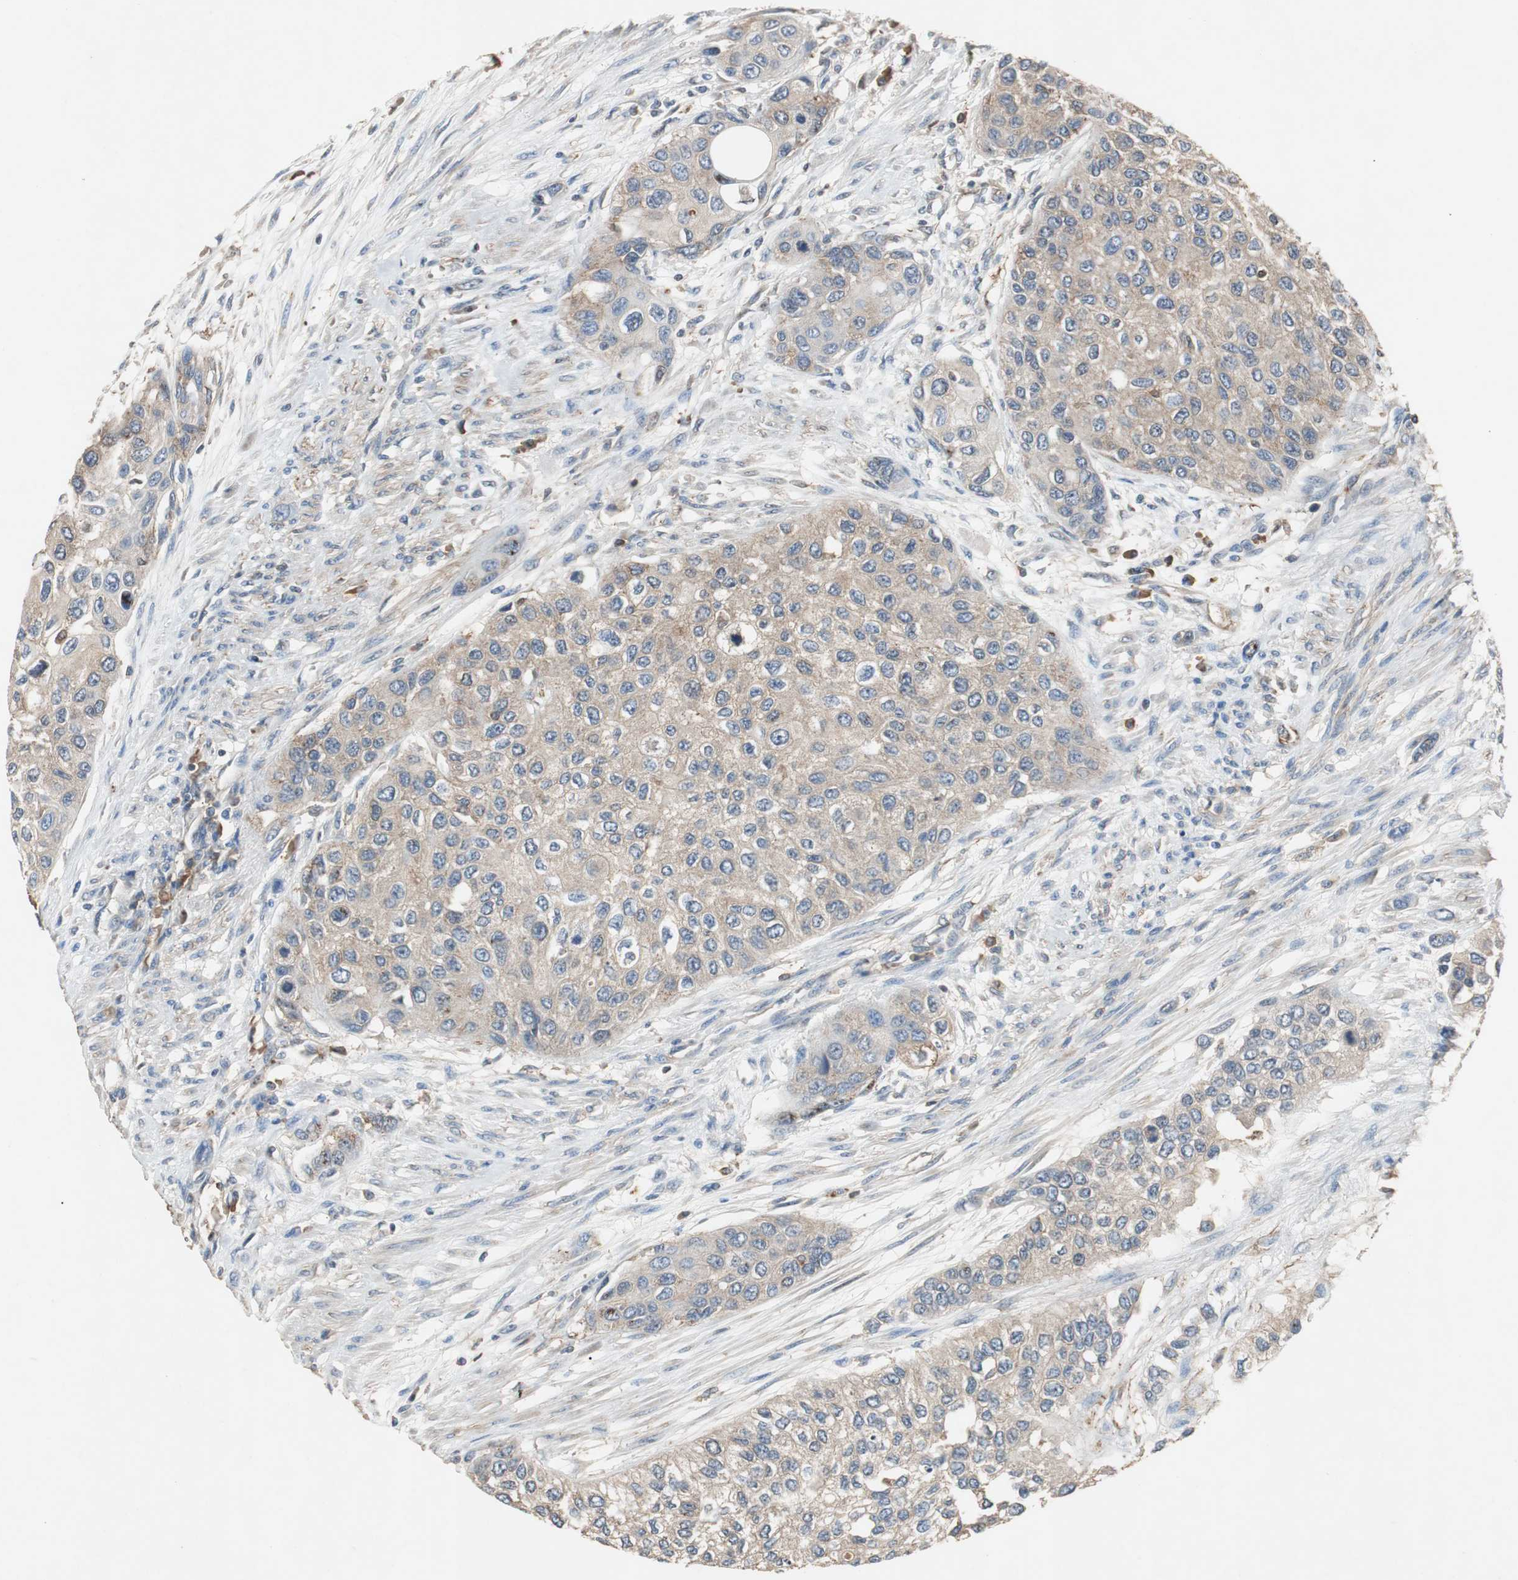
{"staining": {"intensity": "weak", "quantity": ">75%", "location": "cytoplasmic/membranous"}, "tissue": "urothelial cancer", "cell_type": "Tumor cells", "image_type": "cancer", "snomed": [{"axis": "morphology", "description": "Urothelial carcinoma, High grade"}, {"axis": "topography", "description": "Urinary bladder"}], "caption": "An immunohistochemistry image of neoplastic tissue is shown. Protein staining in brown highlights weak cytoplasmic/membranous positivity in urothelial cancer within tumor cells. (DAB IHC, brown staining for protein, blue staining for nuclei).", "gene": "TNFRSF14", "patient": {"sex": "female", "age": 56}}